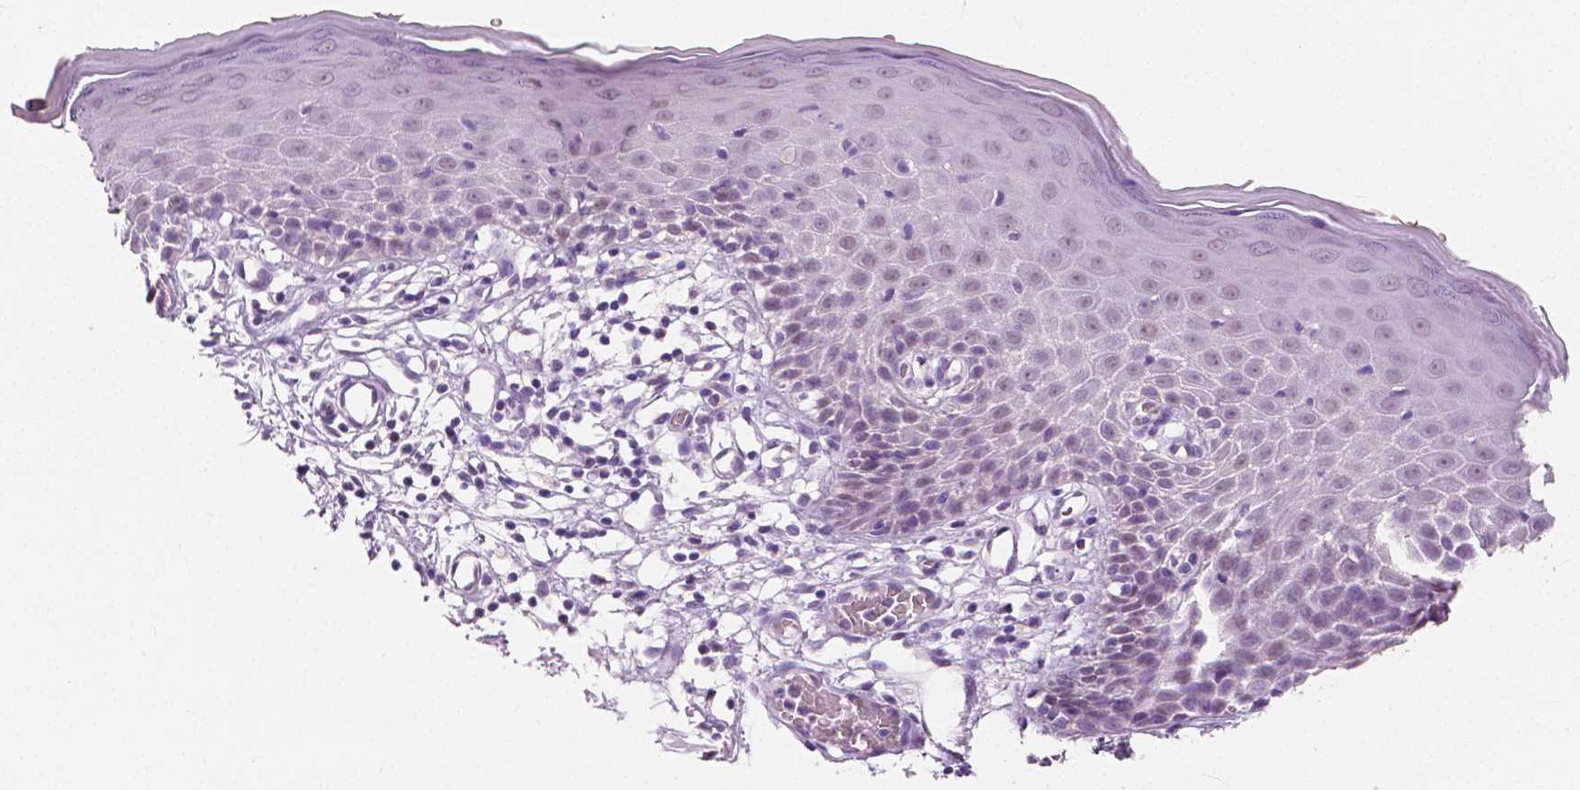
{"staining": {"intensity": "weak", "quantity": "<25%", "location": "cytoplasmic/membranous,nuclear"}, "tissue": "skin", "cell_type": "Epidermal cells", "image_type": "normal", "snomed": [{"axis": "morphology", "description": "Normal tissue, NOS"}, {"axis": "topography", "description": "Vulva"}], "caption": "Immunohistochemistry (IHC) image of unremarkable skin stained for a protein (brown), which shows no positivity in epidermal cells.", "gene": "TKFC", "patient": {"sex": "female", "age": 68}}